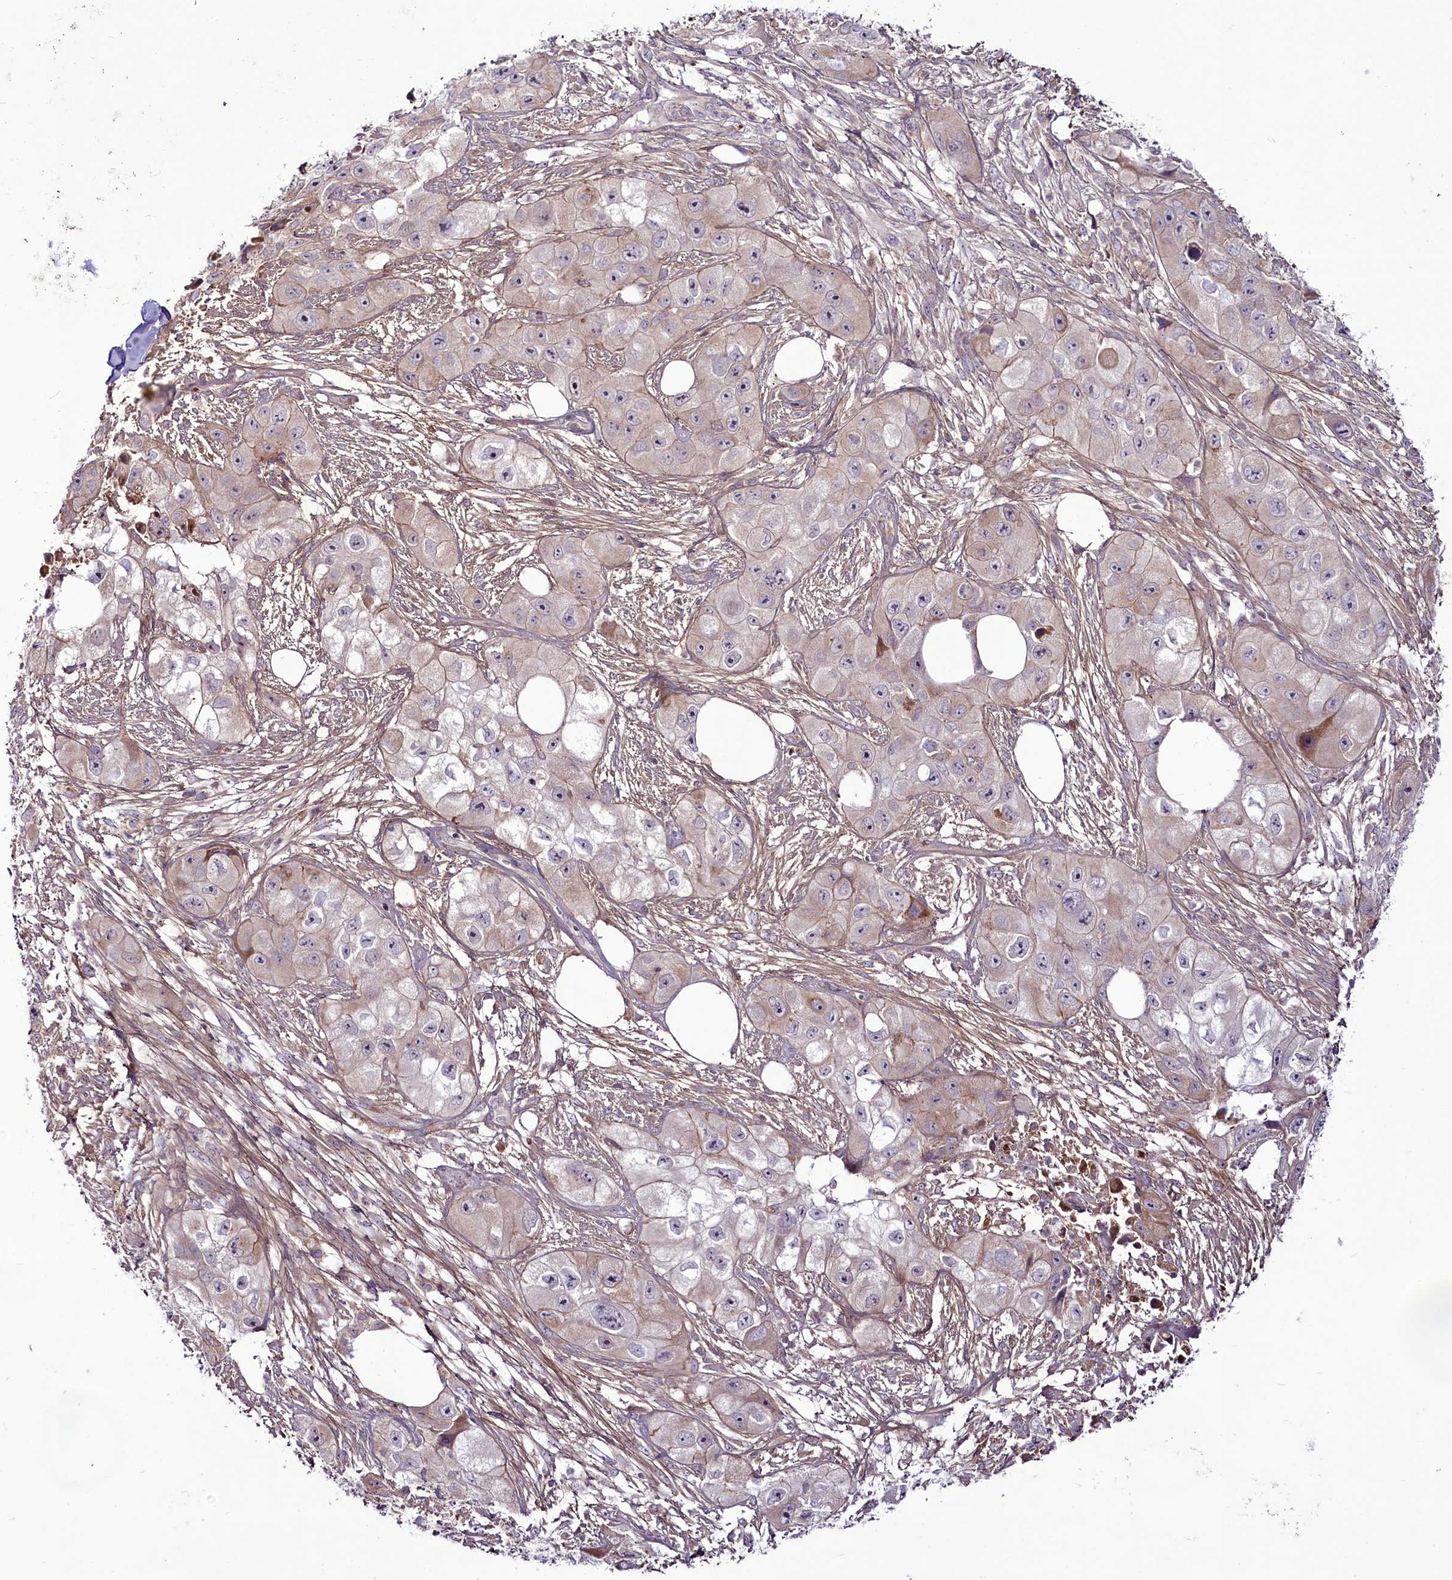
{"staining": {"intensity": "weak", "quantity": "<25%", "location": "cytoplasmic/membranous,nuclear"}, "tissue": "skin cancer", "cell_type": "Tumor cells", "image_type": "cancer", "snomed": [{"axis": "morphology", "description": "Squamous cell carcinoma, NOS"}, {"axis": "topography", "description": "Skin"}, {"axis": "topography", "description": "Subcutis"}], "caption": "Skin cancer (squamous cell carcinoma) stained for a protein using immunohistochemistry displays no positivity tumor cells.", "gene": "RSBN1", "patient": {"sex": "male", "age": 73}}